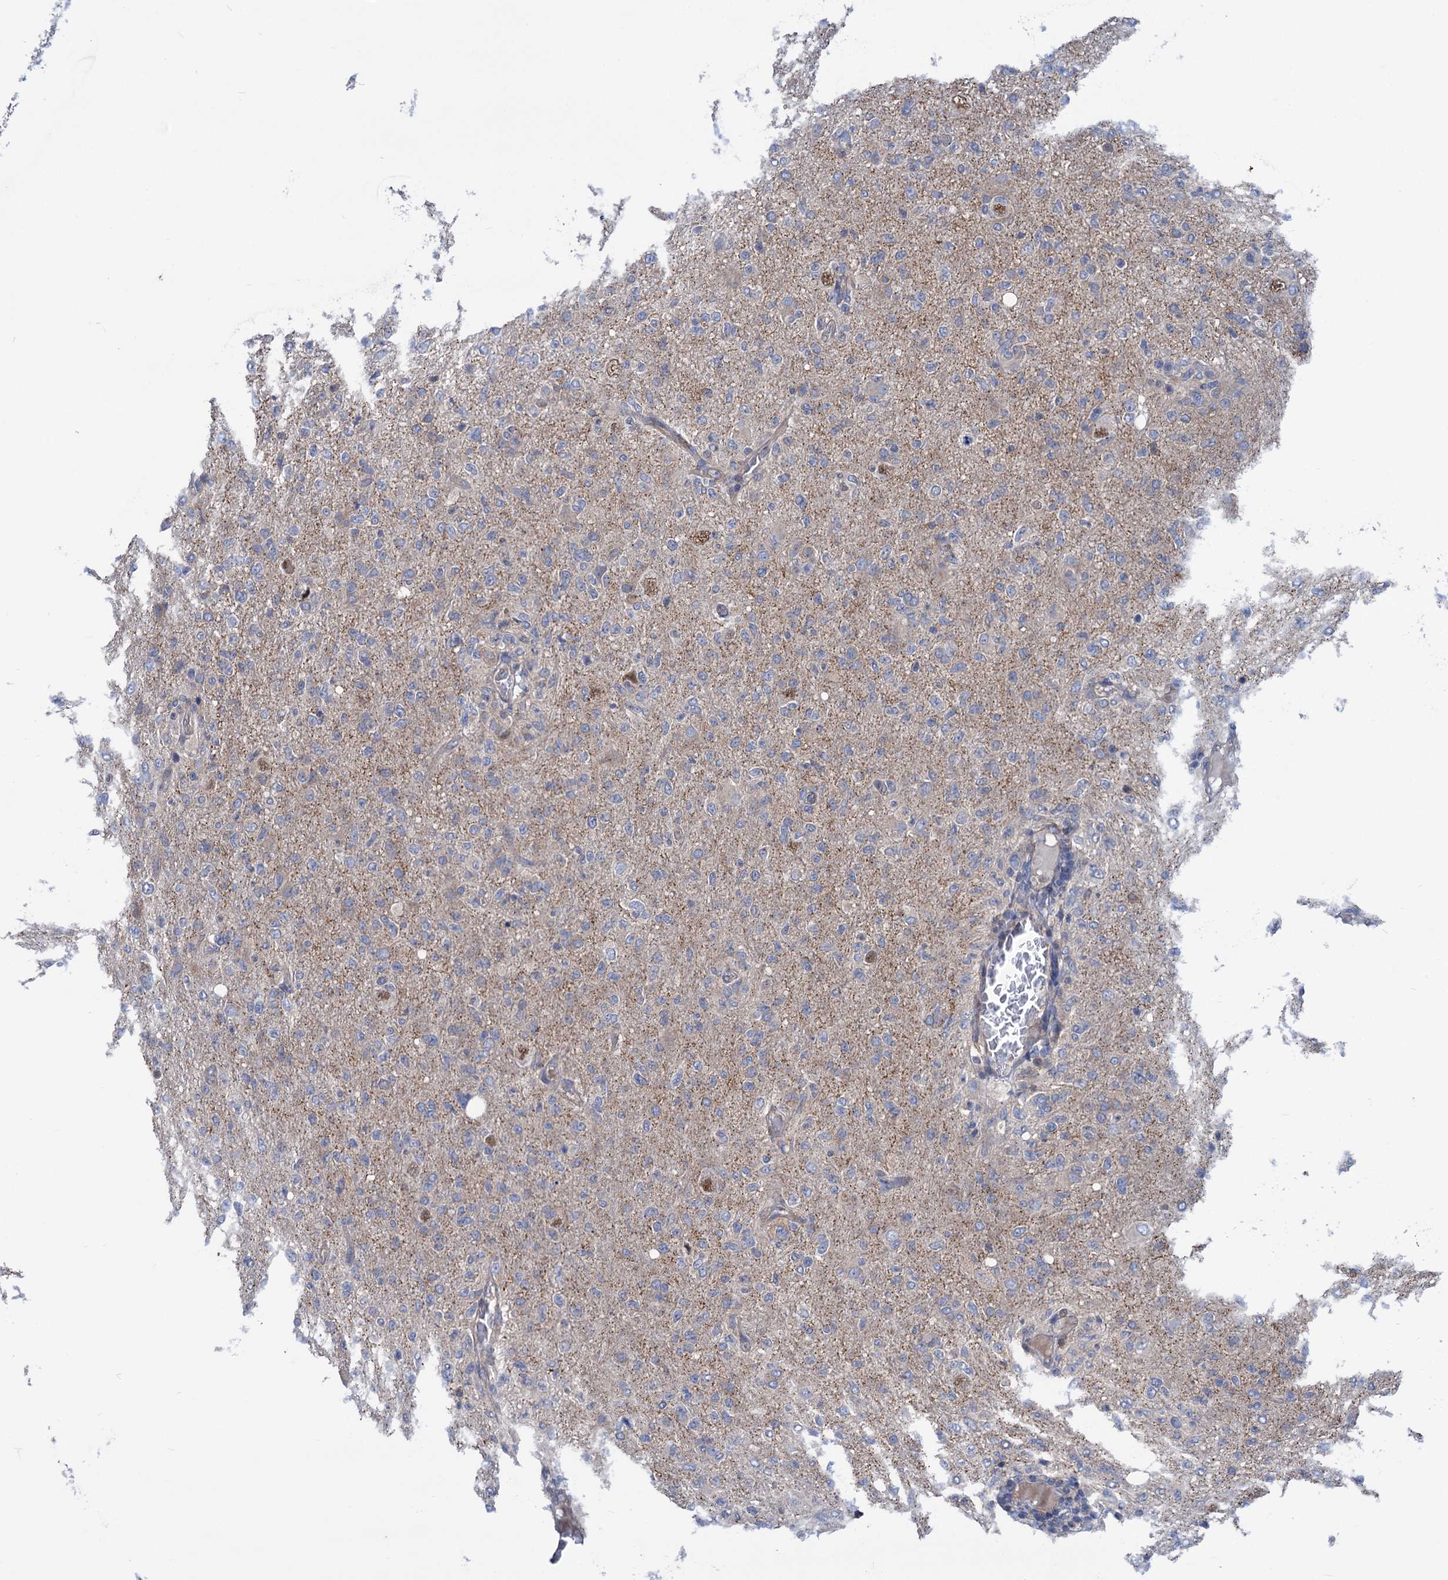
{"staining": {"intensity": "negative", "quantity": "none", "location": "none"}, "tissue": "glioma", "cell_type": "Tumor cells", "image_type": "cancer", "snomed": [{"axis": "morphology", "description": "Glioma, malignant, High grade"}, {"axis": "topography", "description": "Brain"}], "caption": "There is no significant staining in tumor cells of glioma.", "gene": "ZNRD2", "patient": {"sex": "female", "age": 57}}